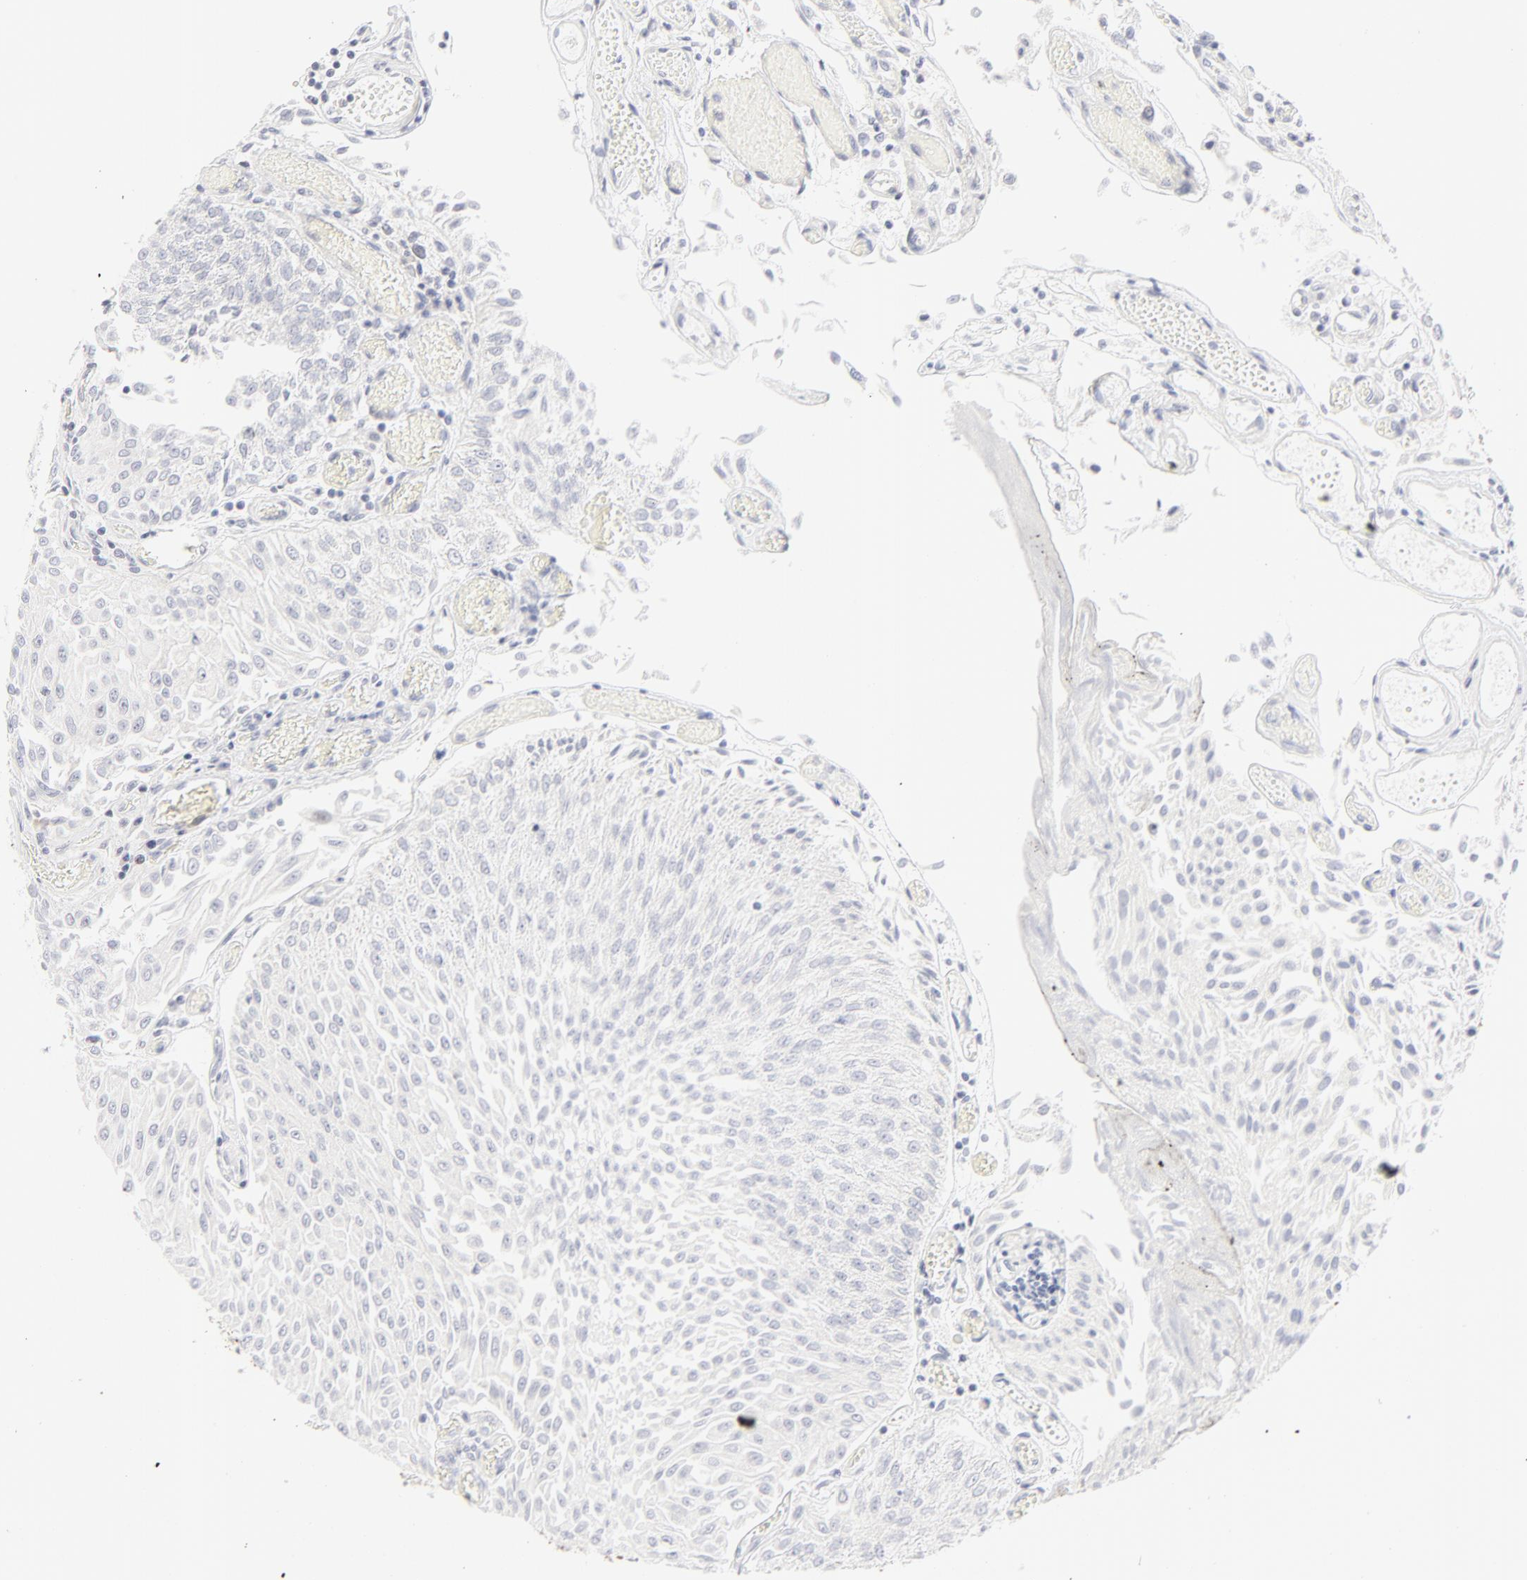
{"staining": {"intensity": "negative", "quantity": "none", "location": "none"}, "tissue": "urothelial cancer", "cell_type": "Tumor cells", "image_type": "cancer", "snomed": [{"axis": "morphology", "description": "Urothelial carcinoma, Low grade"}, {"axis": "topography", "description": "Urinary bladder"}], "caption": "Histopathology image shows no protein staining in tumor cells of low-grade urothelial carcinoma tissue.", "gene": "NPNT", "patient": {"sex": "male", "age": 86}}